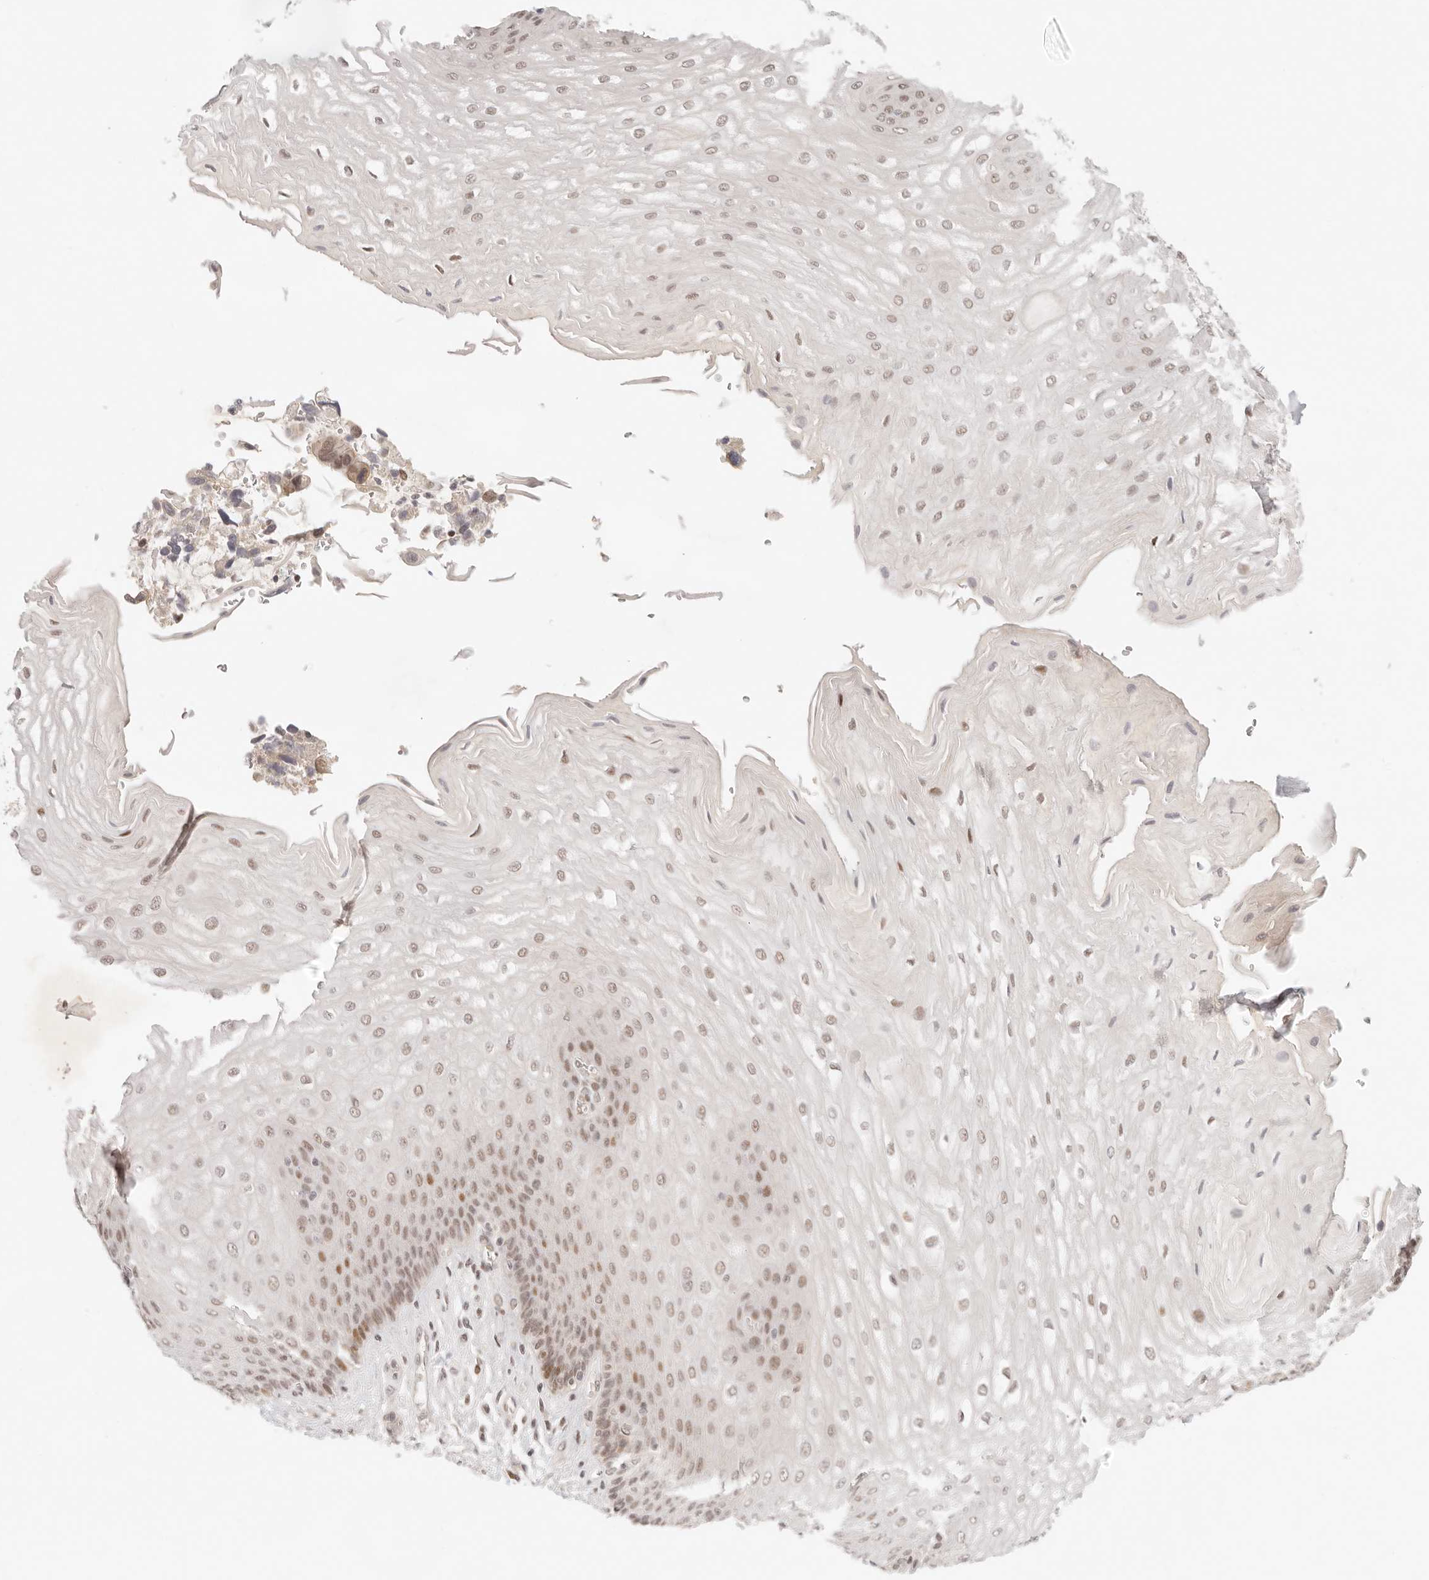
{"staining": {"intensity": "moderate", "quantity": ">75%", "location": "nuclear"}, "tissue": "esophagus", "cell_type": "Squamous epithelial cells", "image_type": "normal", "snomed": [{"axis": "morphology", "description": "Normal tissue, NOS"}, {"axis": "topography", "description": "Esophagus"}], "caption": "Squamous epithelial cells exhibit medium levels of moderate nuclear positivity in about >75% of cells in normal human esophagus.", "gene": "HOXC5", "patient": {"sex": "male", "age": 54}}